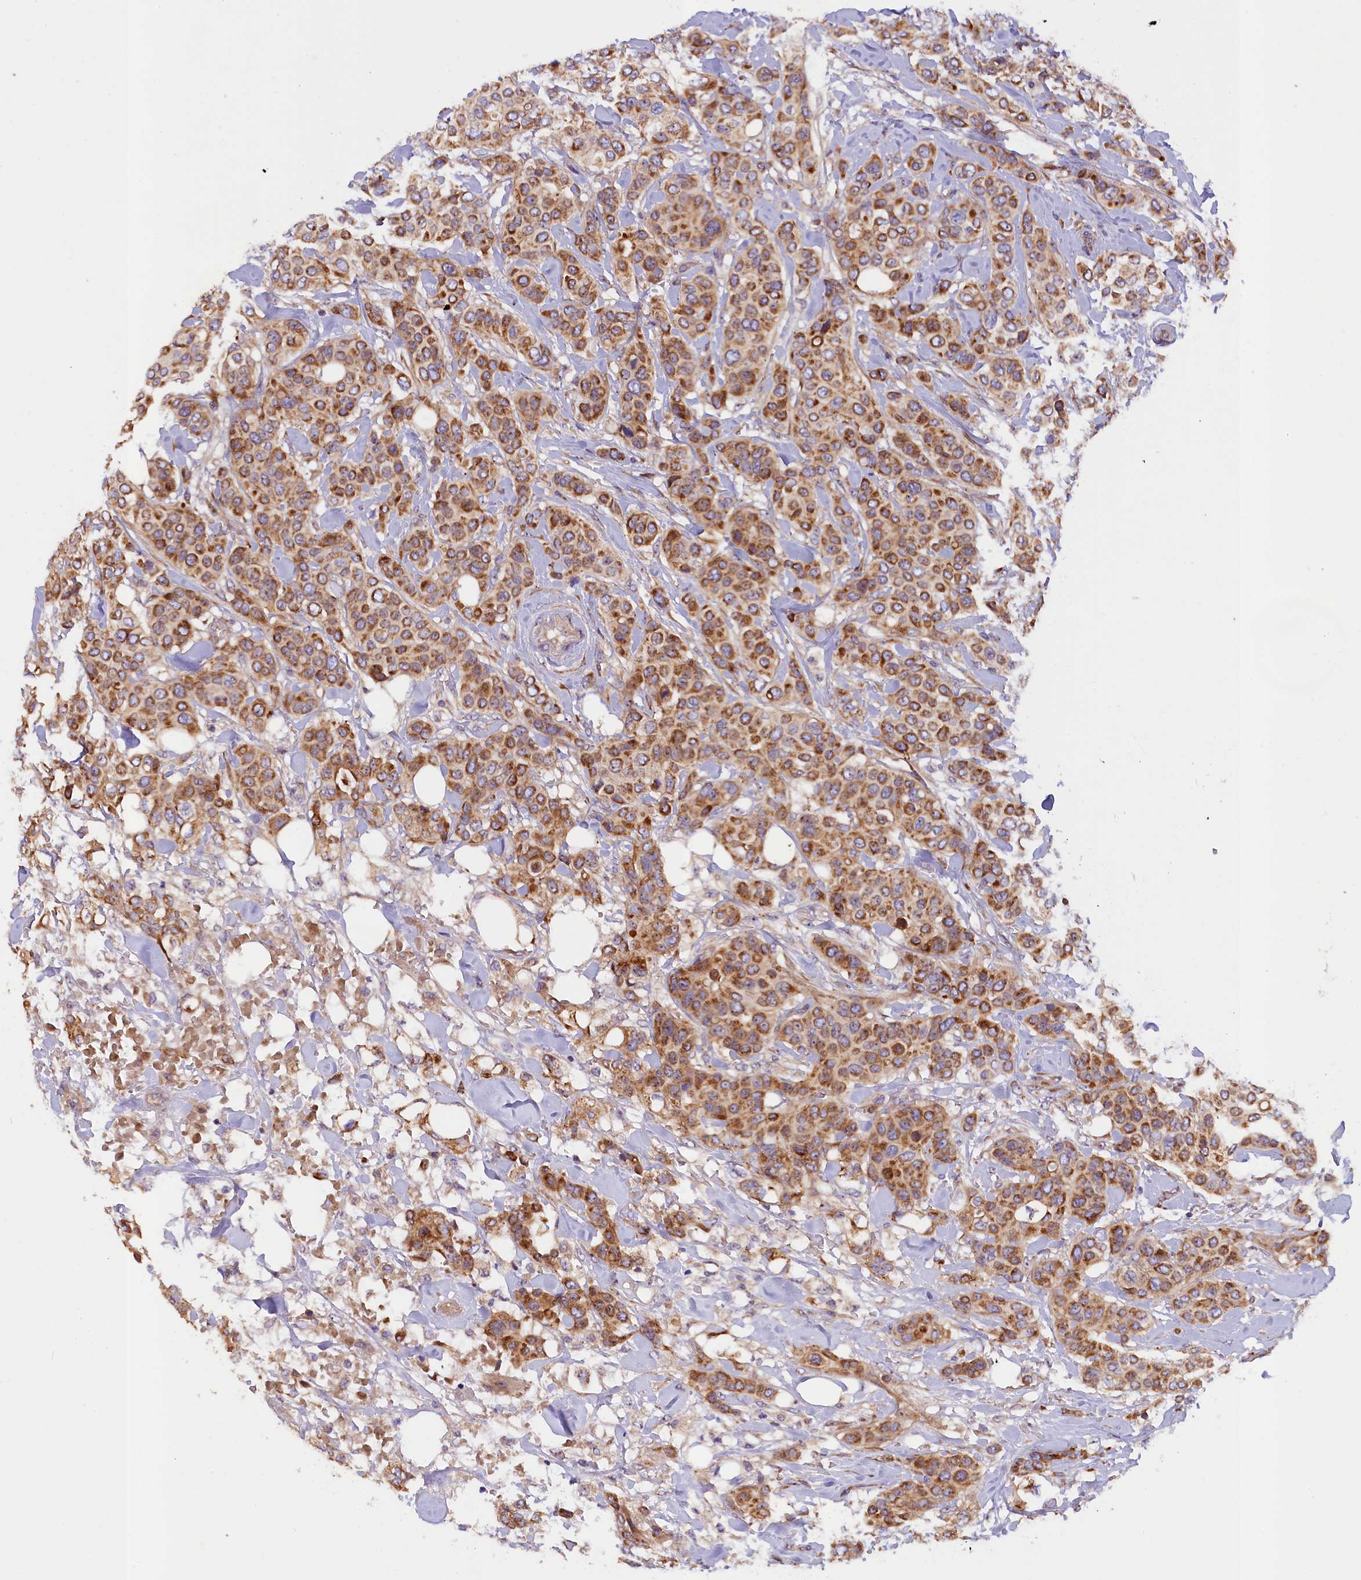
{"staining": {"intensity": "moderate", "quantity": ">75%", "location": "cytoplasmic/membranous"}, "tissue": "breast cancer", "cell_type": "Tumor cells", "image_type": "cancer", "snomed": [{"axis": "morphology", "description": "Lobular carcinoma"}, {"axis": "topography", "description": "Breast"}], "caption": "Immunohistochemistry (DAB (3,3'-diaminobenzidine)) staining of human breast lobular carcinoma displays moderate cytoplasmic/membranous protein positivity in about >75% of tumor cells.", "gene": "FRY", "patient": {"sex": "female", "age": 51}}